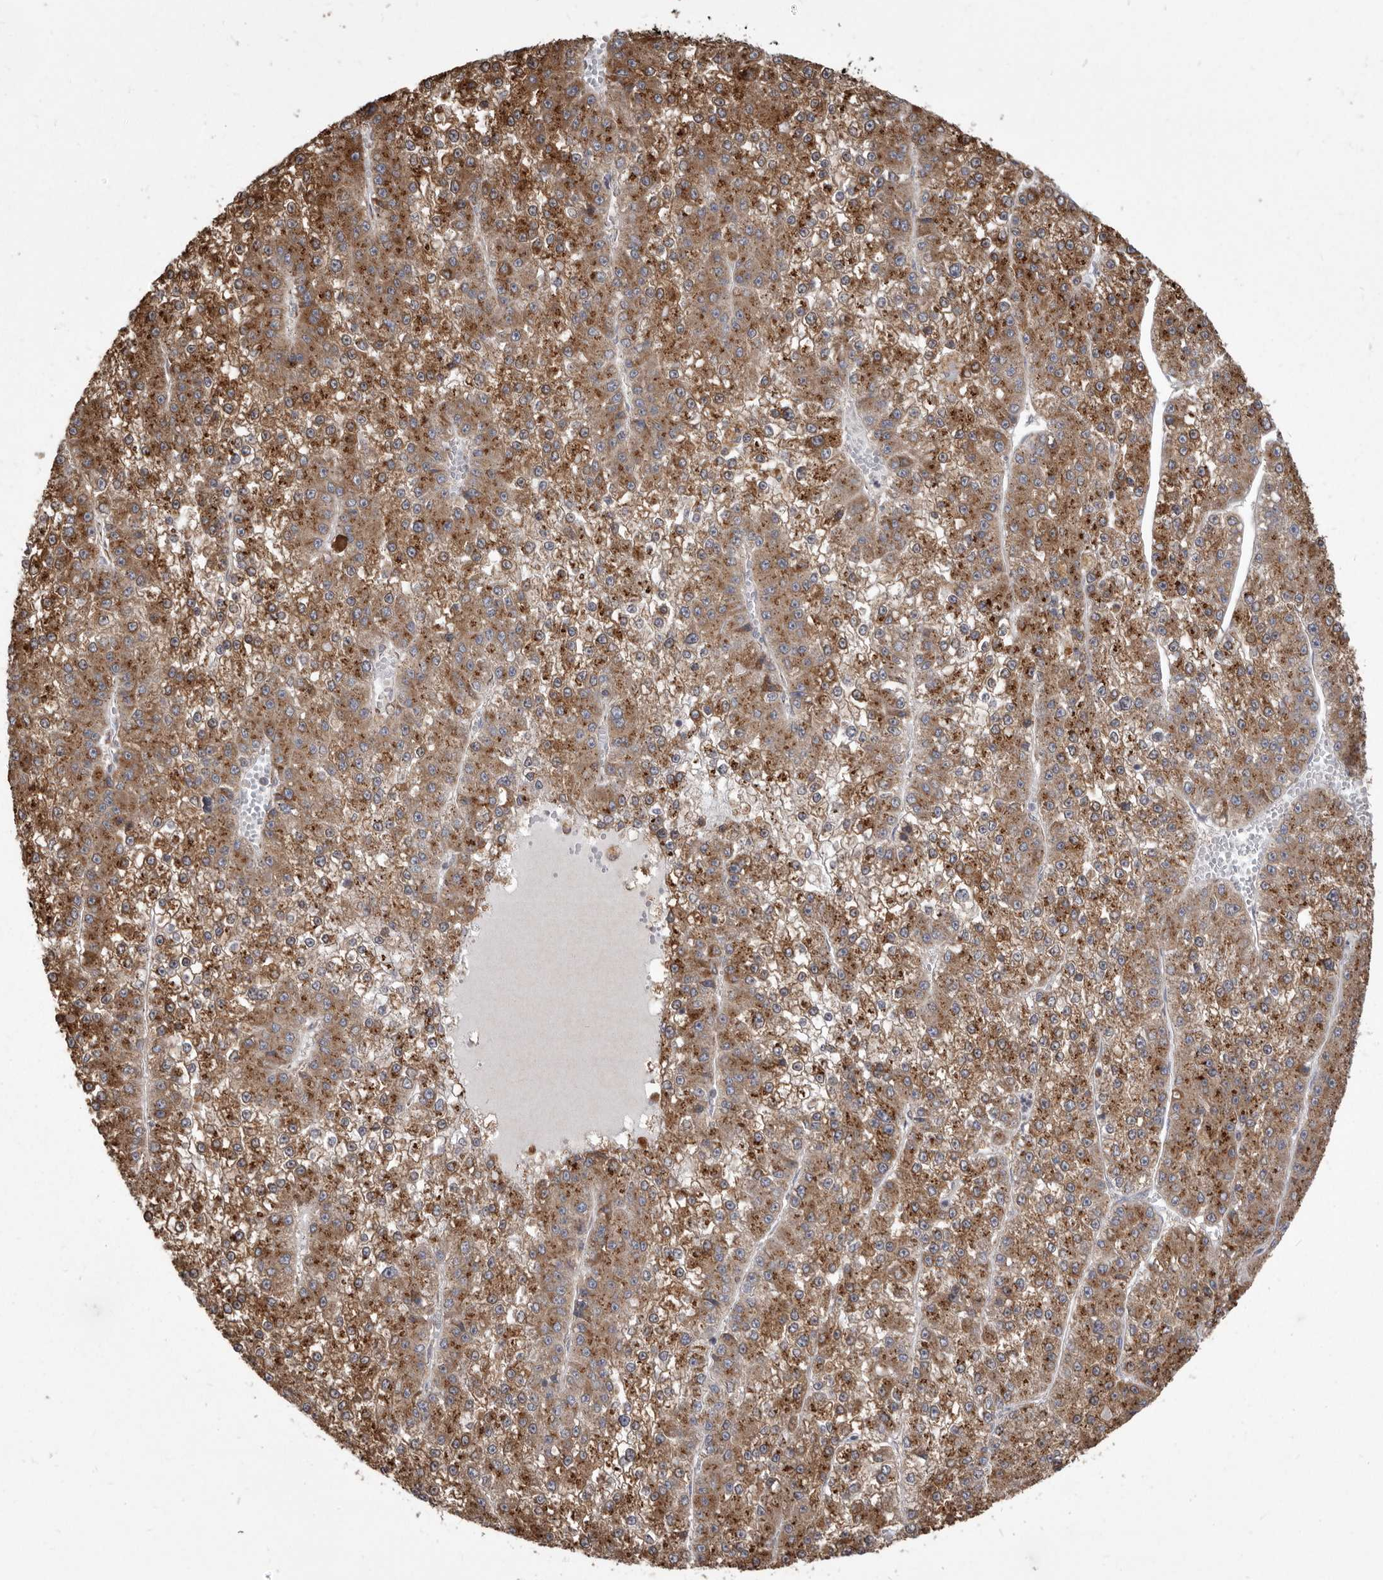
{"staining": {"intensity": "strong", "quantity": ">75%", "location": "cytoplasmic/membranous"}, "tissue": "liver cancer", "cell_type": "Tumor cells", "image_type": "cancer", "snomed": [{"axis": "morphology", "description": "Carcinoma, Hepatocellular, NOS"}, {"axis": "topography", "description": "Liver"}], "caption": "Protein staining shows strong cytoplasmic/membranous expression in about >75% of tumor cells in liver cancer. The staining was performed using DAB (3,3'-diaminobenzidine) to visualize the protein expression in brown, while the nuclei were stained in blue with hematoxylin (Magnification: 20x).", "gene": "CDK5RAP3", "patient": {"sex": "female", "age": 73}}